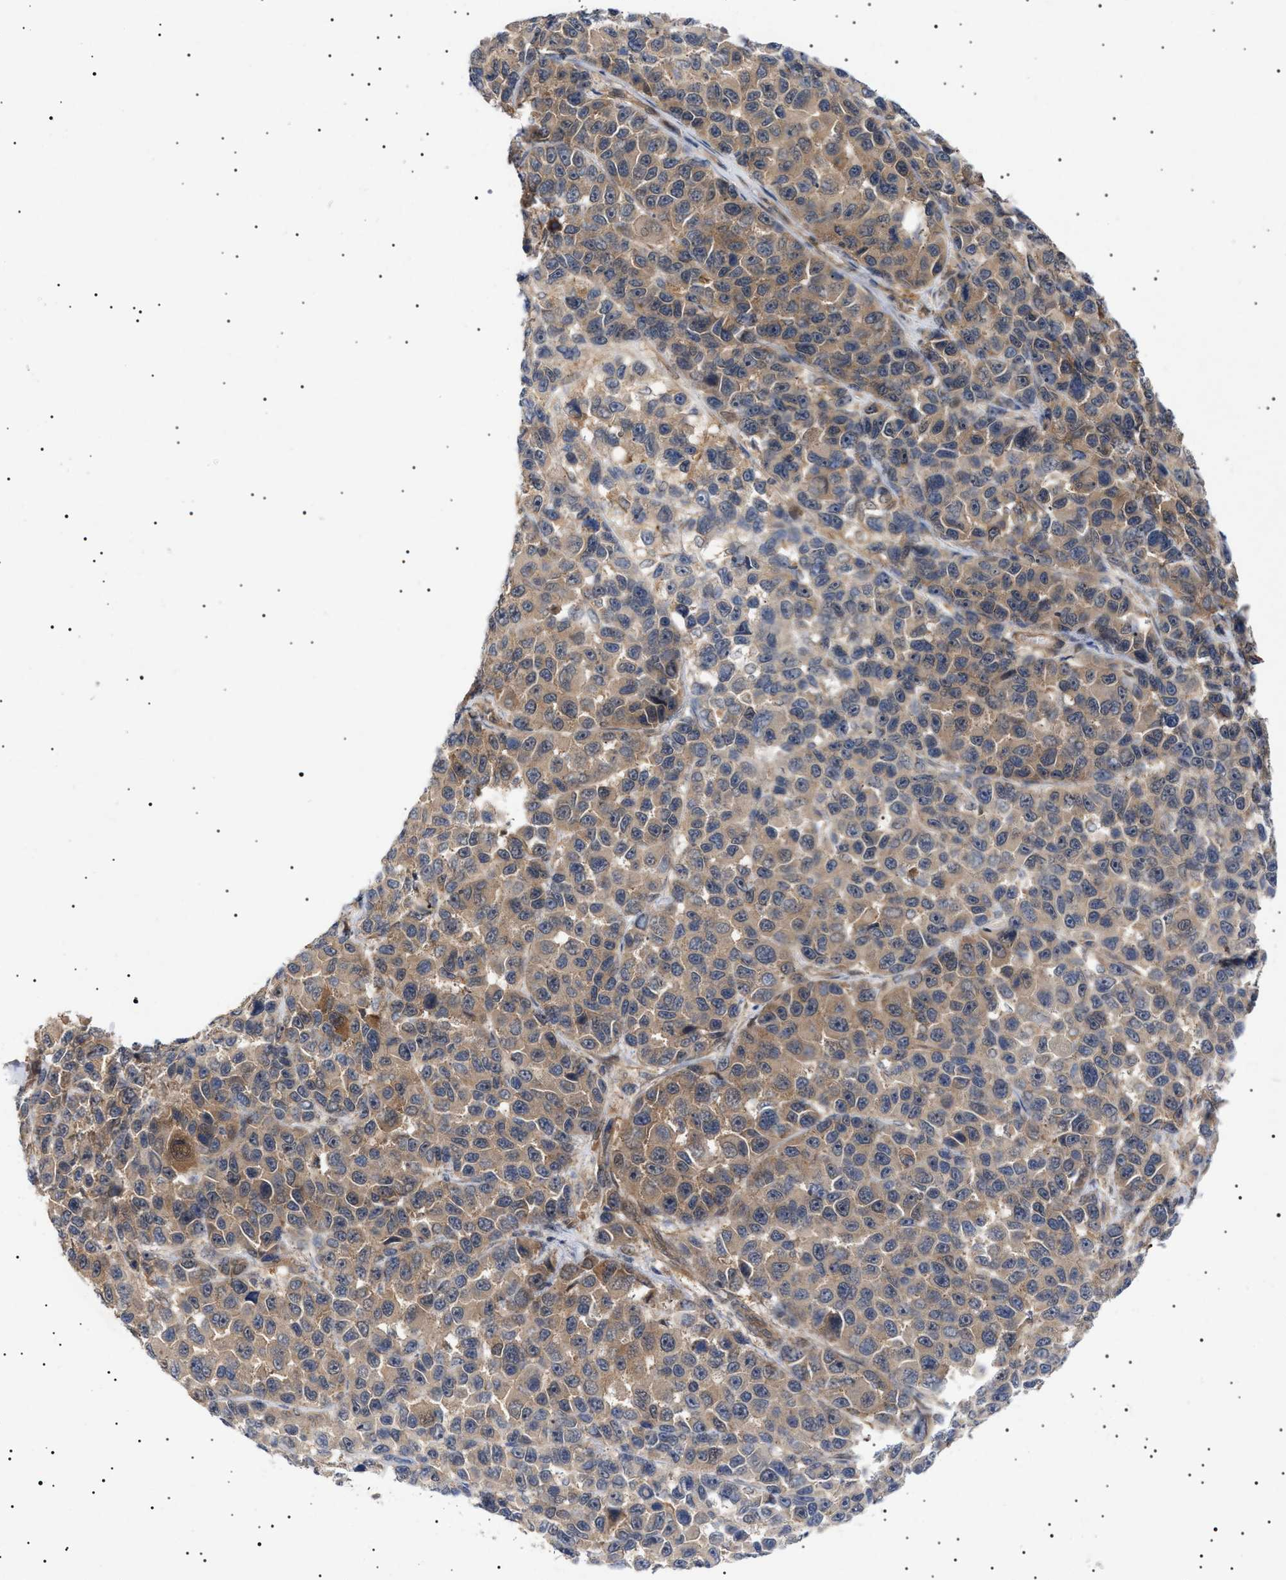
{"staining": {"intensity": "moderate", "quantity": "25%-75%", "location": "cytoplasmic/membranous"}, "tissue": "melanoma", "cell_type": "Tumor cells", "image_type": "cancer", "snomed": [{"axis": "morphology", "description": "Malignant melanoma, NOS"}, {"axis": "topography", "description": "Skin"}], "caption": "Melanoma stained with DAB immunohistochemistry exhibits medium levels of moderate cytoplasmic/membranous expression in approximately 25%-75% of tumor cells.", "gene": "NPLOC4", "patient": {"sex": "male", "age": 53}}